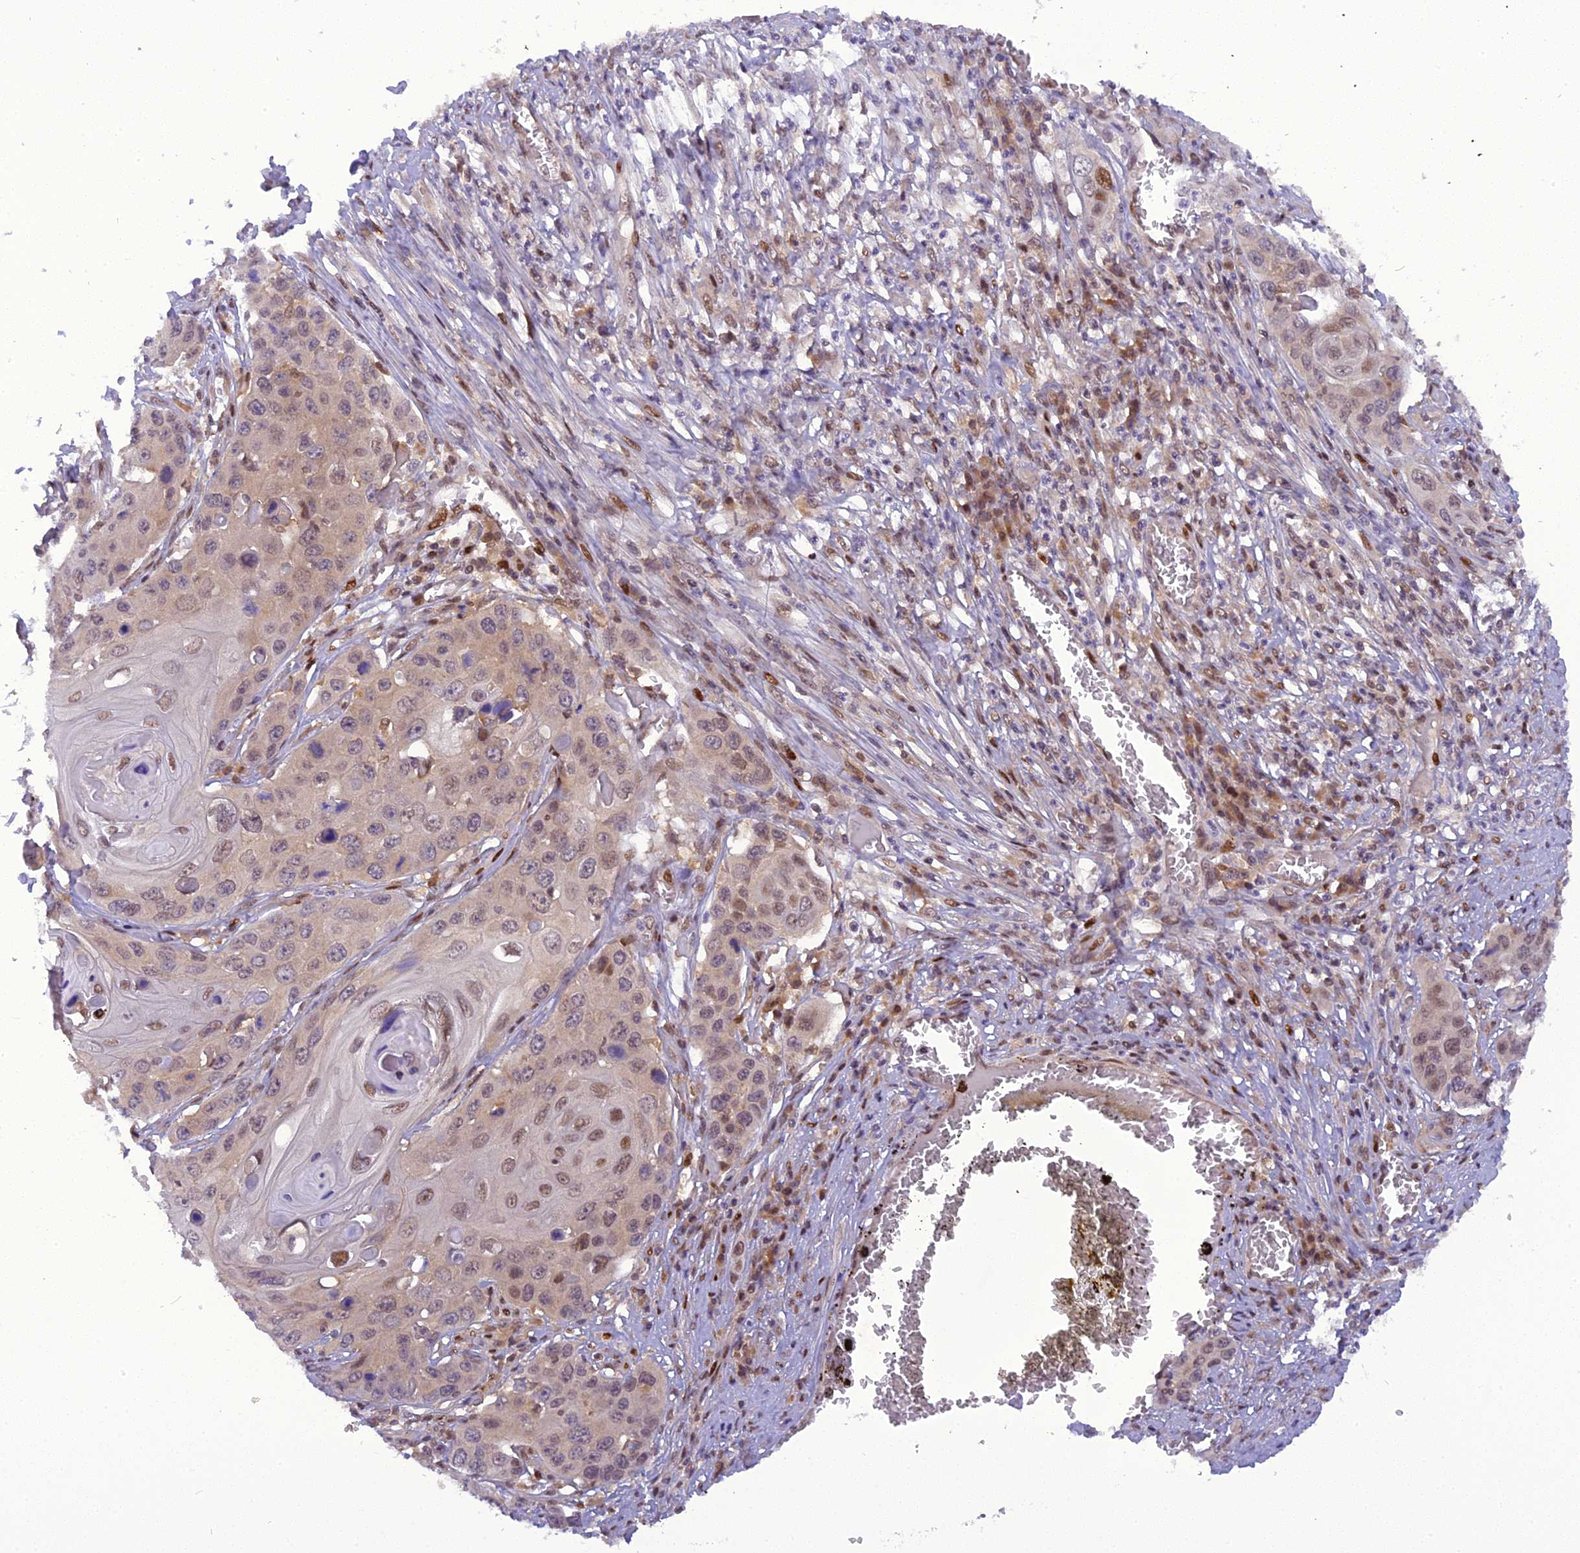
{"staining": {"intensity": "weak", "quantity": "<25%", "location": "nuclear"}, "tissue": "skin cancer", "cell_type": "Tumor cells", "image_type": "cancer", "snomed": [{"axis": "morphology", "description": "Squamous cell carcinoma, NOS"}, {"axis": "topography", "description": "Skin"}], "caption": "A high-resolution micrograph shows immunohistochemistry staining of skin squamous cell carcinoma, which demonstrates no significant expression in tumor cells.", "gene": "RABGGTA", "patient": {"sex": "male", "age": 55}}